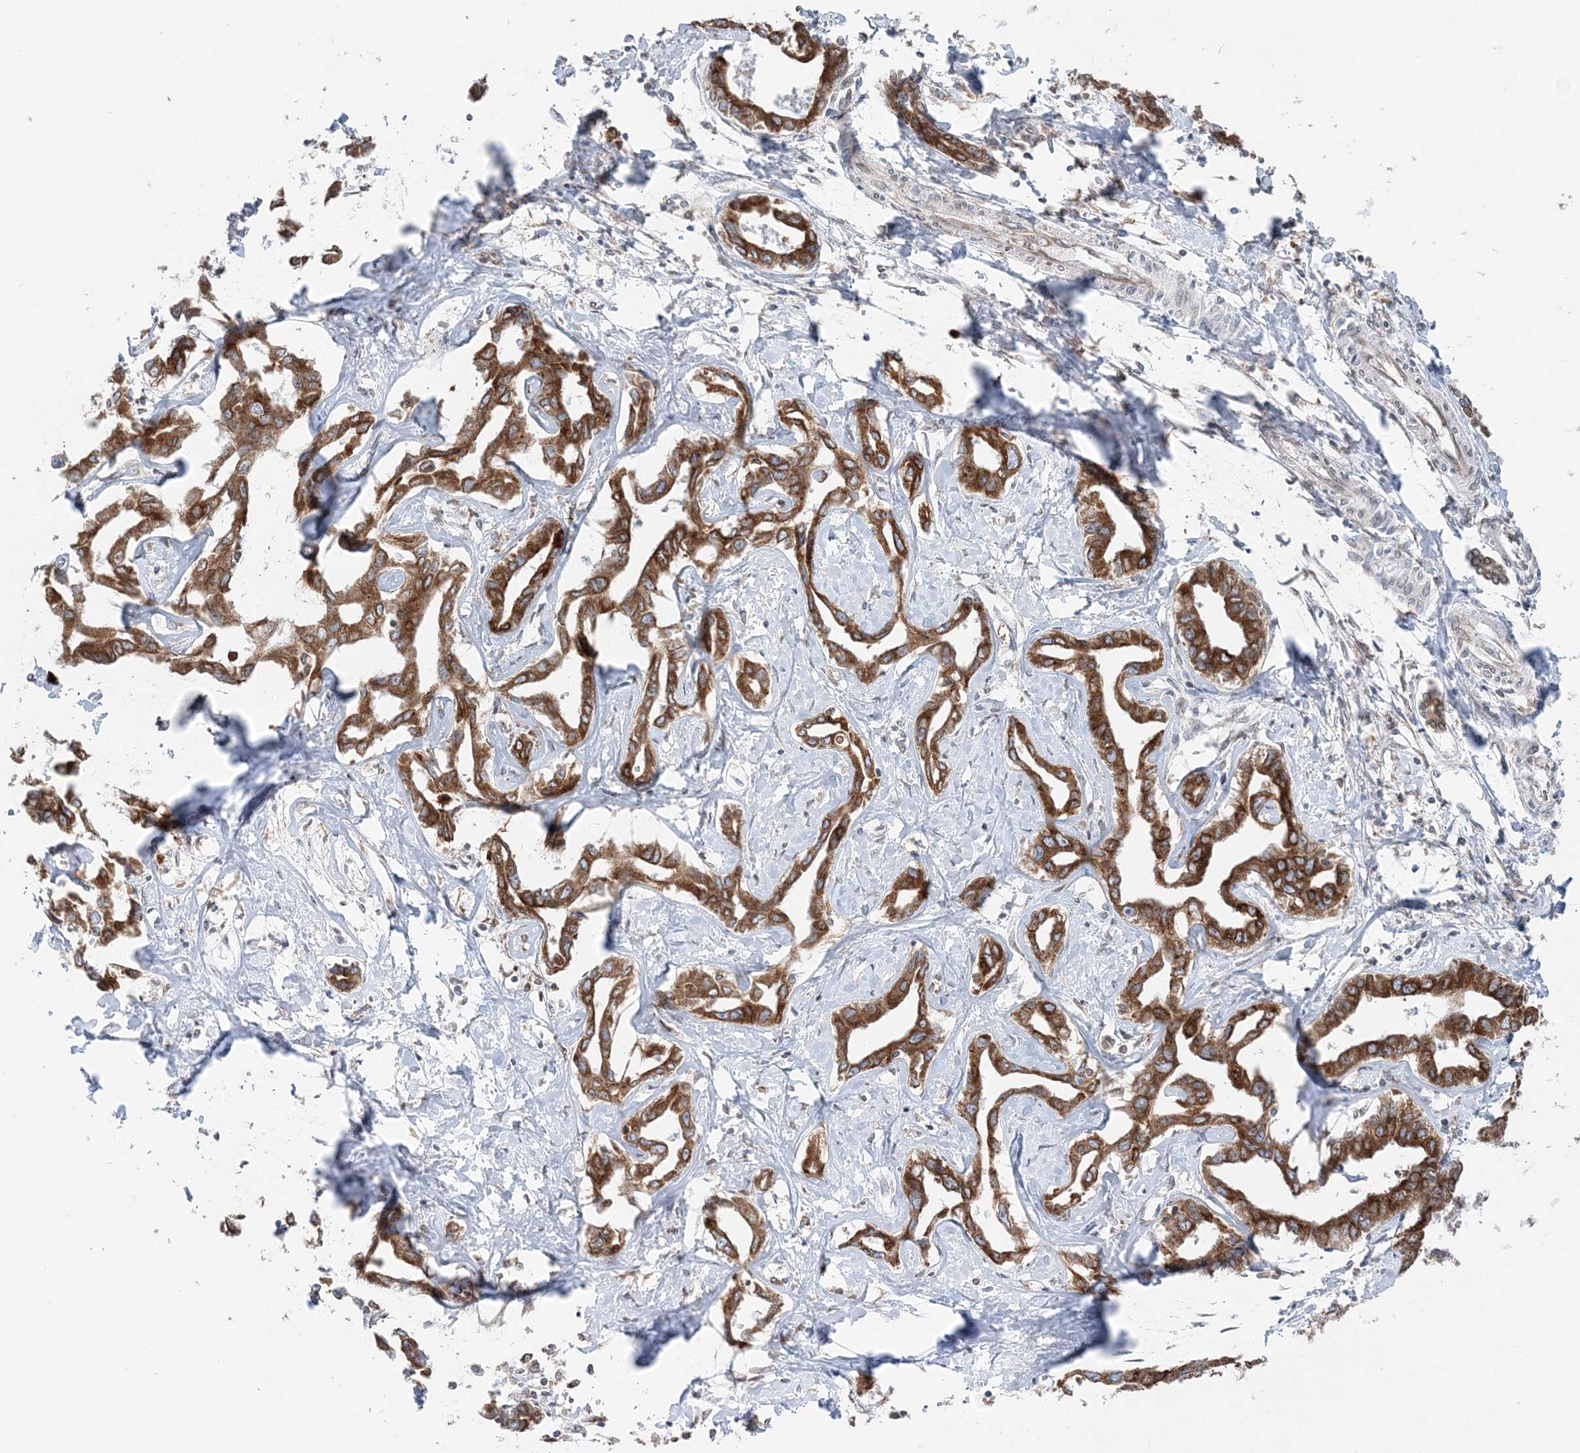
{"staining": {"intensity": "strong", "quantity": ">75%", "location": "cytoplasmic/membranous"}, "tissue": "liver cancer", "cell_type": "Tumor cells", "image_type": "cancer", "snomed": [{"axis": "morphology", "description": "Cholangiocarcinoma"}, {"axis": "topography", "description": "Liver"}], "caption": "Brown immunohistochemical staining in liver cholangiocarcinoma demonstrates strong cytoplasmic/membranous staining in about >75% of tumor cells. The protein of interest is shown in brown color, while the nuclei are stained blue.", "gene": "TMED10", "patient": {"sex": "male", "age": 59}}